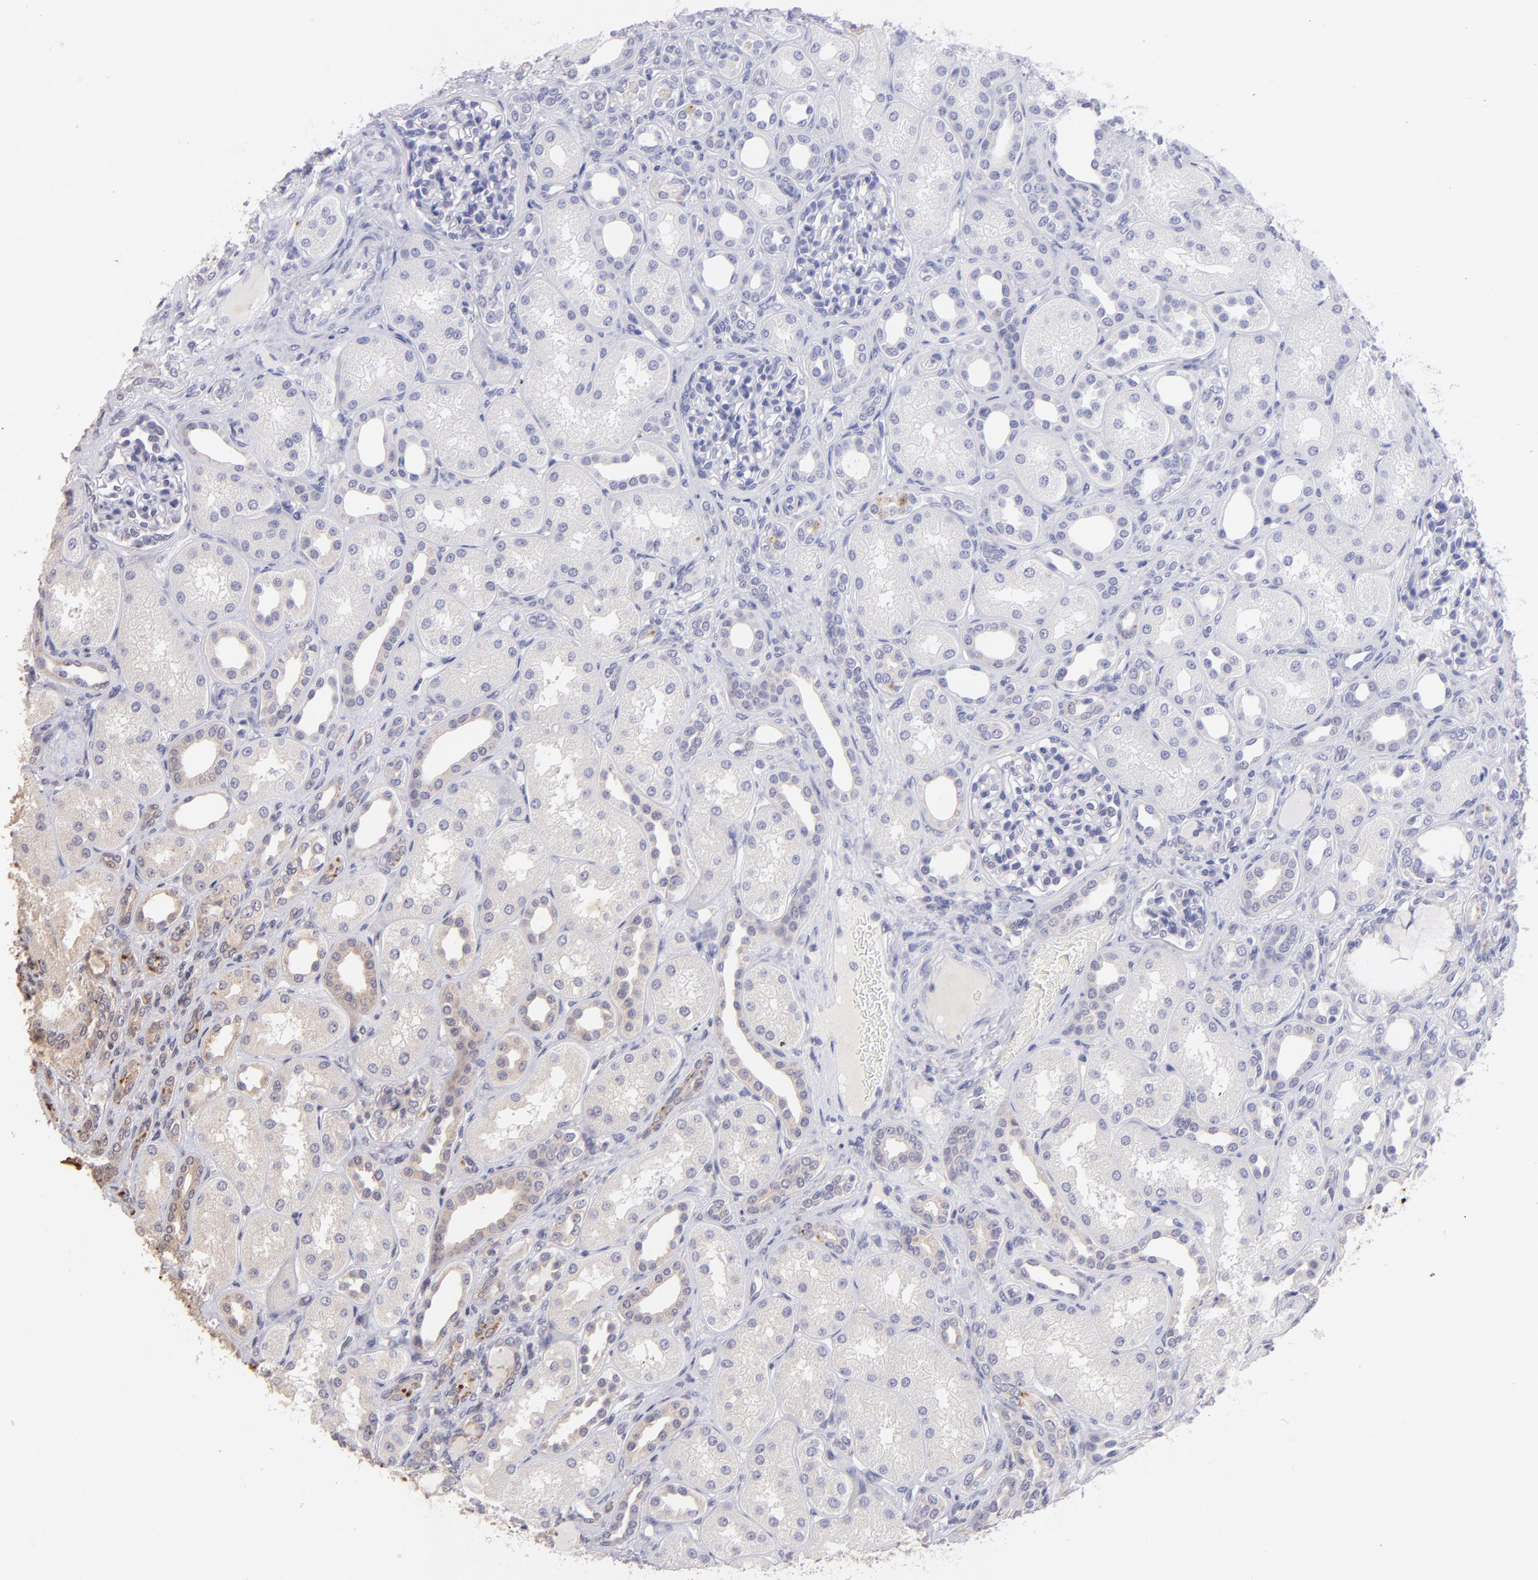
{"staining": {"intensity": "negative", "quantity": "none", "location": "none"}, "tissue": "kidney", "cell_type": "Cells in glomeruli", "image_type": "normal", "snomed": [{"axis": "morphology", "description": "Normal tissue, NOS"}, {"axis": "topography", "description": "Kidney"}], "caption": "DAB (3,3'-diaminobenzidine) immunohistochemical staining of unremarkable kidney shows no significant expression in cells in glomeruli. (DAB (3,3'-diaminobenzidine) immunohistochemistry, high magnification).", "gene": "PIP", "patient": {"sex": "male", "age": 7}}